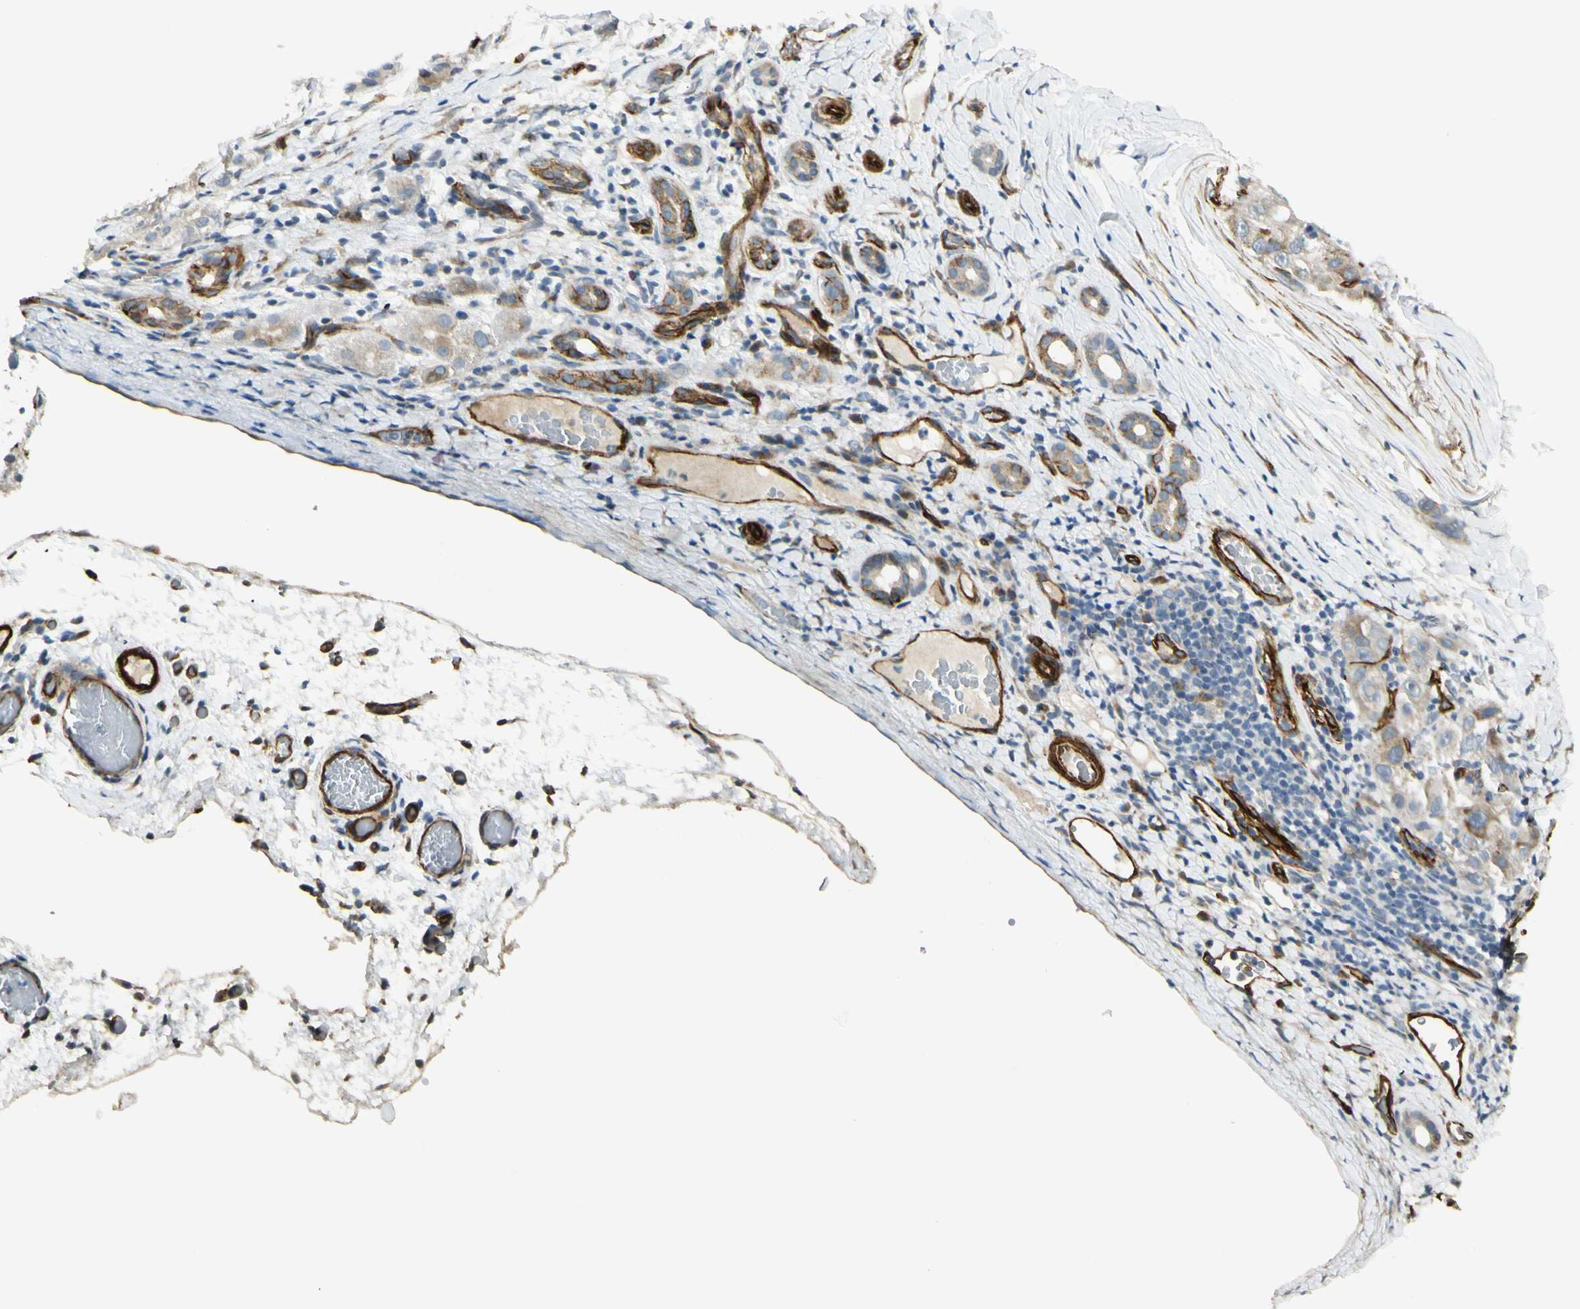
{"staining": {"intensity": "moderate", "quantity": "<25%", "location": "cytoplasmic/membranous"}, "tissue": "liver cancer", "cell_type": "Tumor cells", "image_type": "cancer", "snomed": [{"axis": "morphology", "description": "Carcinoma, Hepatocellular, NOS"}, {"axis": "topography", "description": "Liver"}], "caption": "IHC staining of hepatocellular carcinoma (liver), which demonstrates low levels of moderate cytoplasmic/membranous positivity in approximately <25% of tumor cells indicating moderate cytoplasmic/membranous protein positivity. The staining was performed using DAB (3,3'-diaminobenzidine) (brown) for protein detection and nuclei were counterstained in hematoxylin (blue).", "gene": "MCAM", "patient": {"sex": "male", "age": 80}}